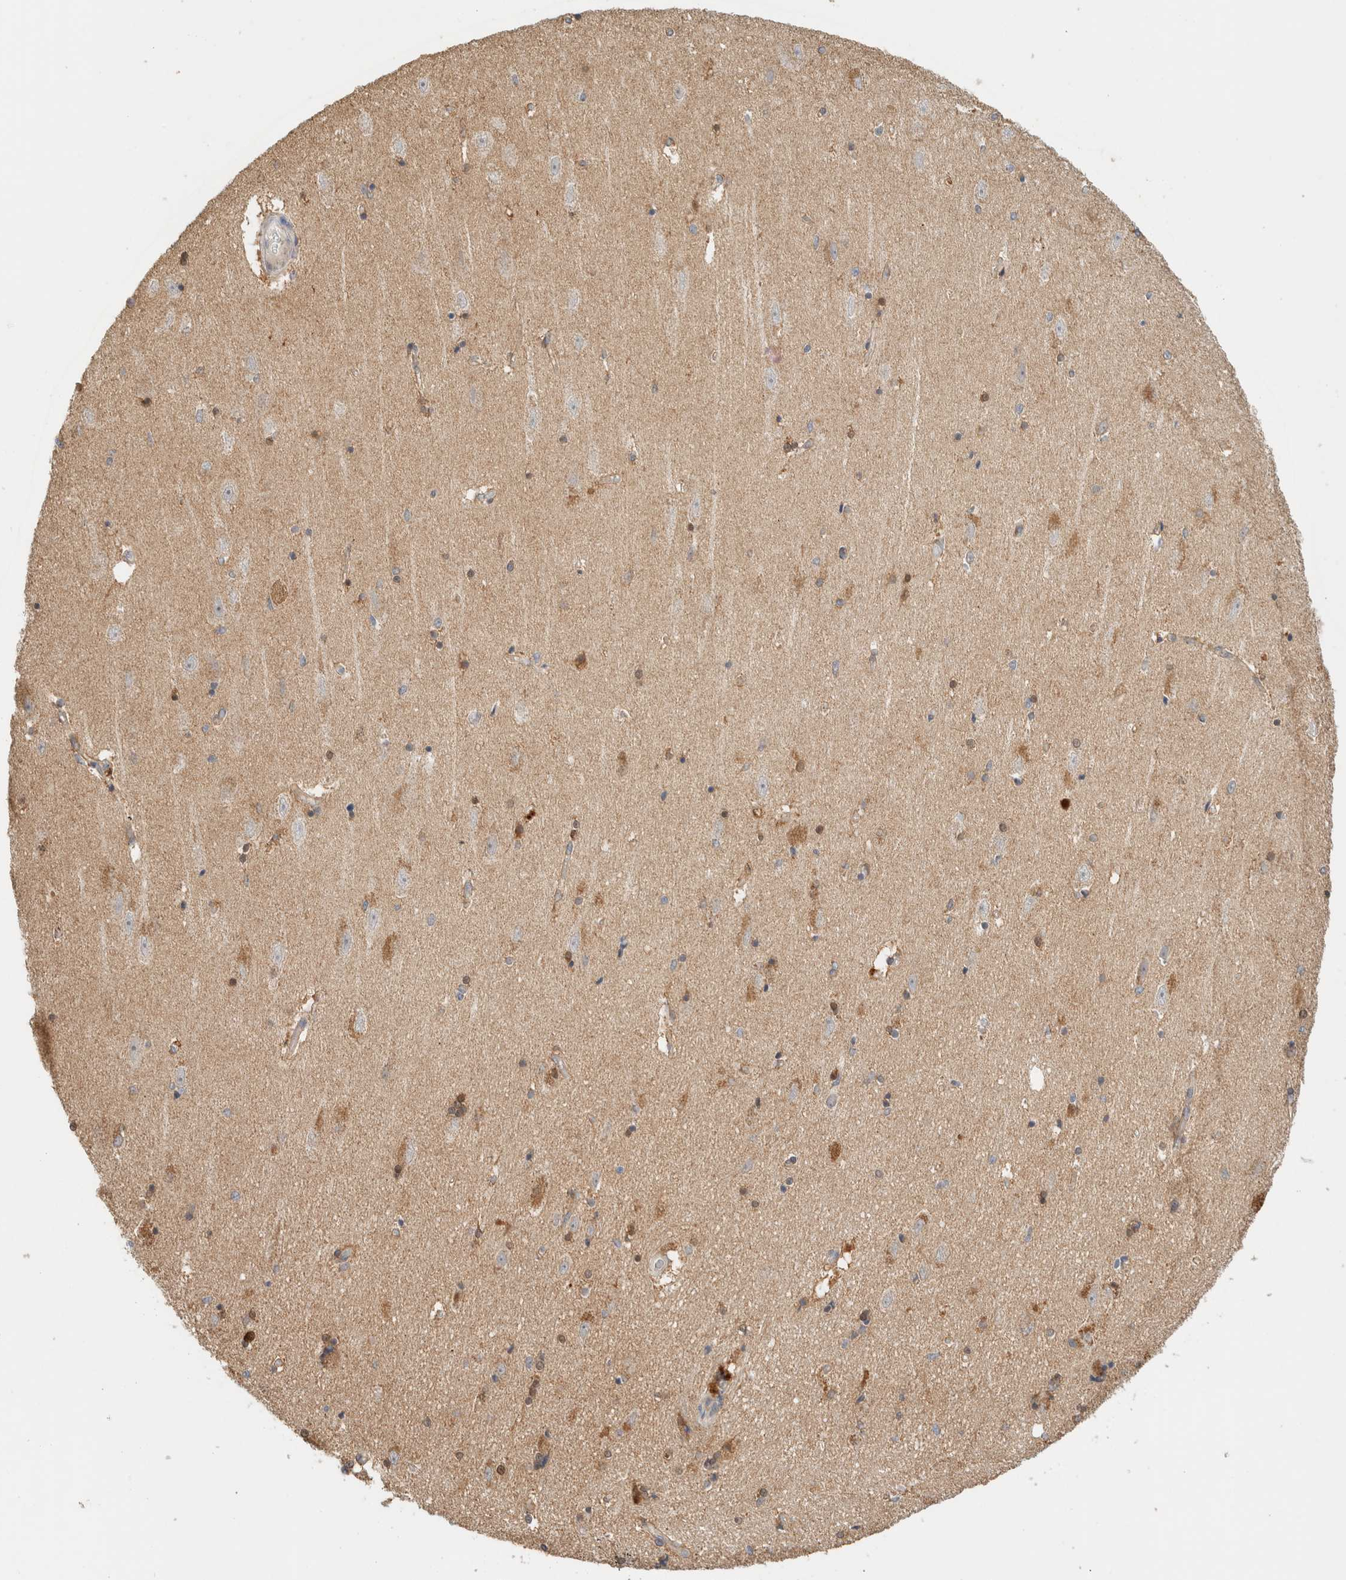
{"staining": {"intensity": "moderate", "quantity": "25%-75%", "location": "cytoplasmic/membranous"}, "tissue": "hippocampus", "cell_type": "Glial cells", "image_type": "normal", "snomed": [{"axis": "morphology", "description": "Normal tissue, NOS"}, {"axis": "topography", "description": "Hippocampus"}], "caption": "Glial cells show medium levels of moderate cytoplasmic/membranous positivity in about 25%-75% of cells in normal human hippocampus. (Stains: DAB (3,3'-diaminobenzidine) in brown, nuclei in blue, Microscopy: brightfield microscopy at high magnification).", "gene": "CA13", "patient": {"sex": "female", "age": 54}}